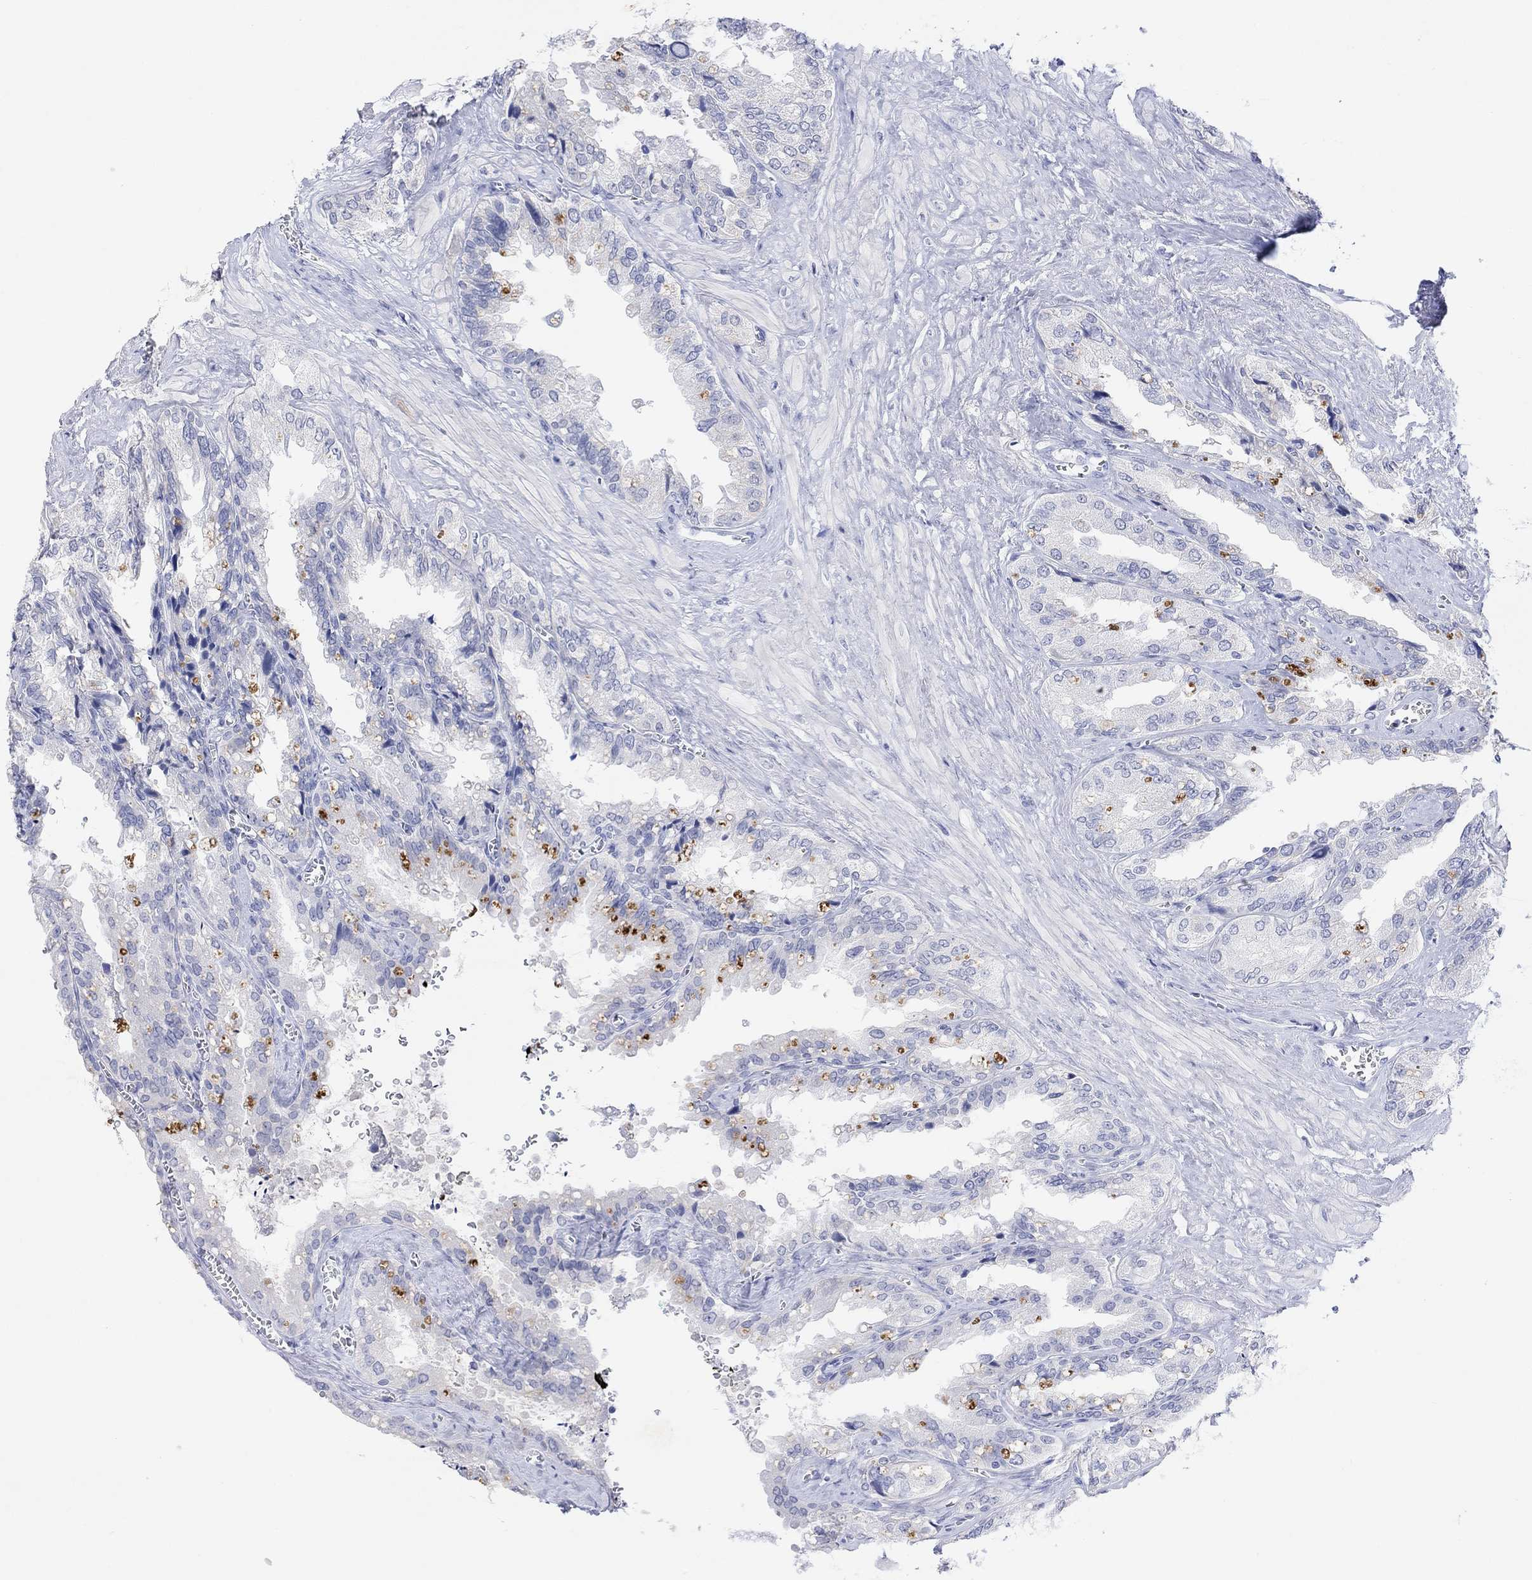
{"staining": {"intensity": "negative", "quantity": "none", "location": "none"}, "tissue": "seminal vesicle", "cell_type": "Glandular cells", "image_type": "normal", "snomed": [{"axis": "morphology", "description": "Normal tissue, NOS"}, {"axis": "topography", "description": "Seminal veicle"}], "caption": "Seminal vesicle was stained to show a protein in brown. There is no significant positivity in glandular cells. (DAB IHC visualized using brightfield microscopy, high magnification).", "gene": "TYR", "patient": {"sex": "male", "age": 67}}